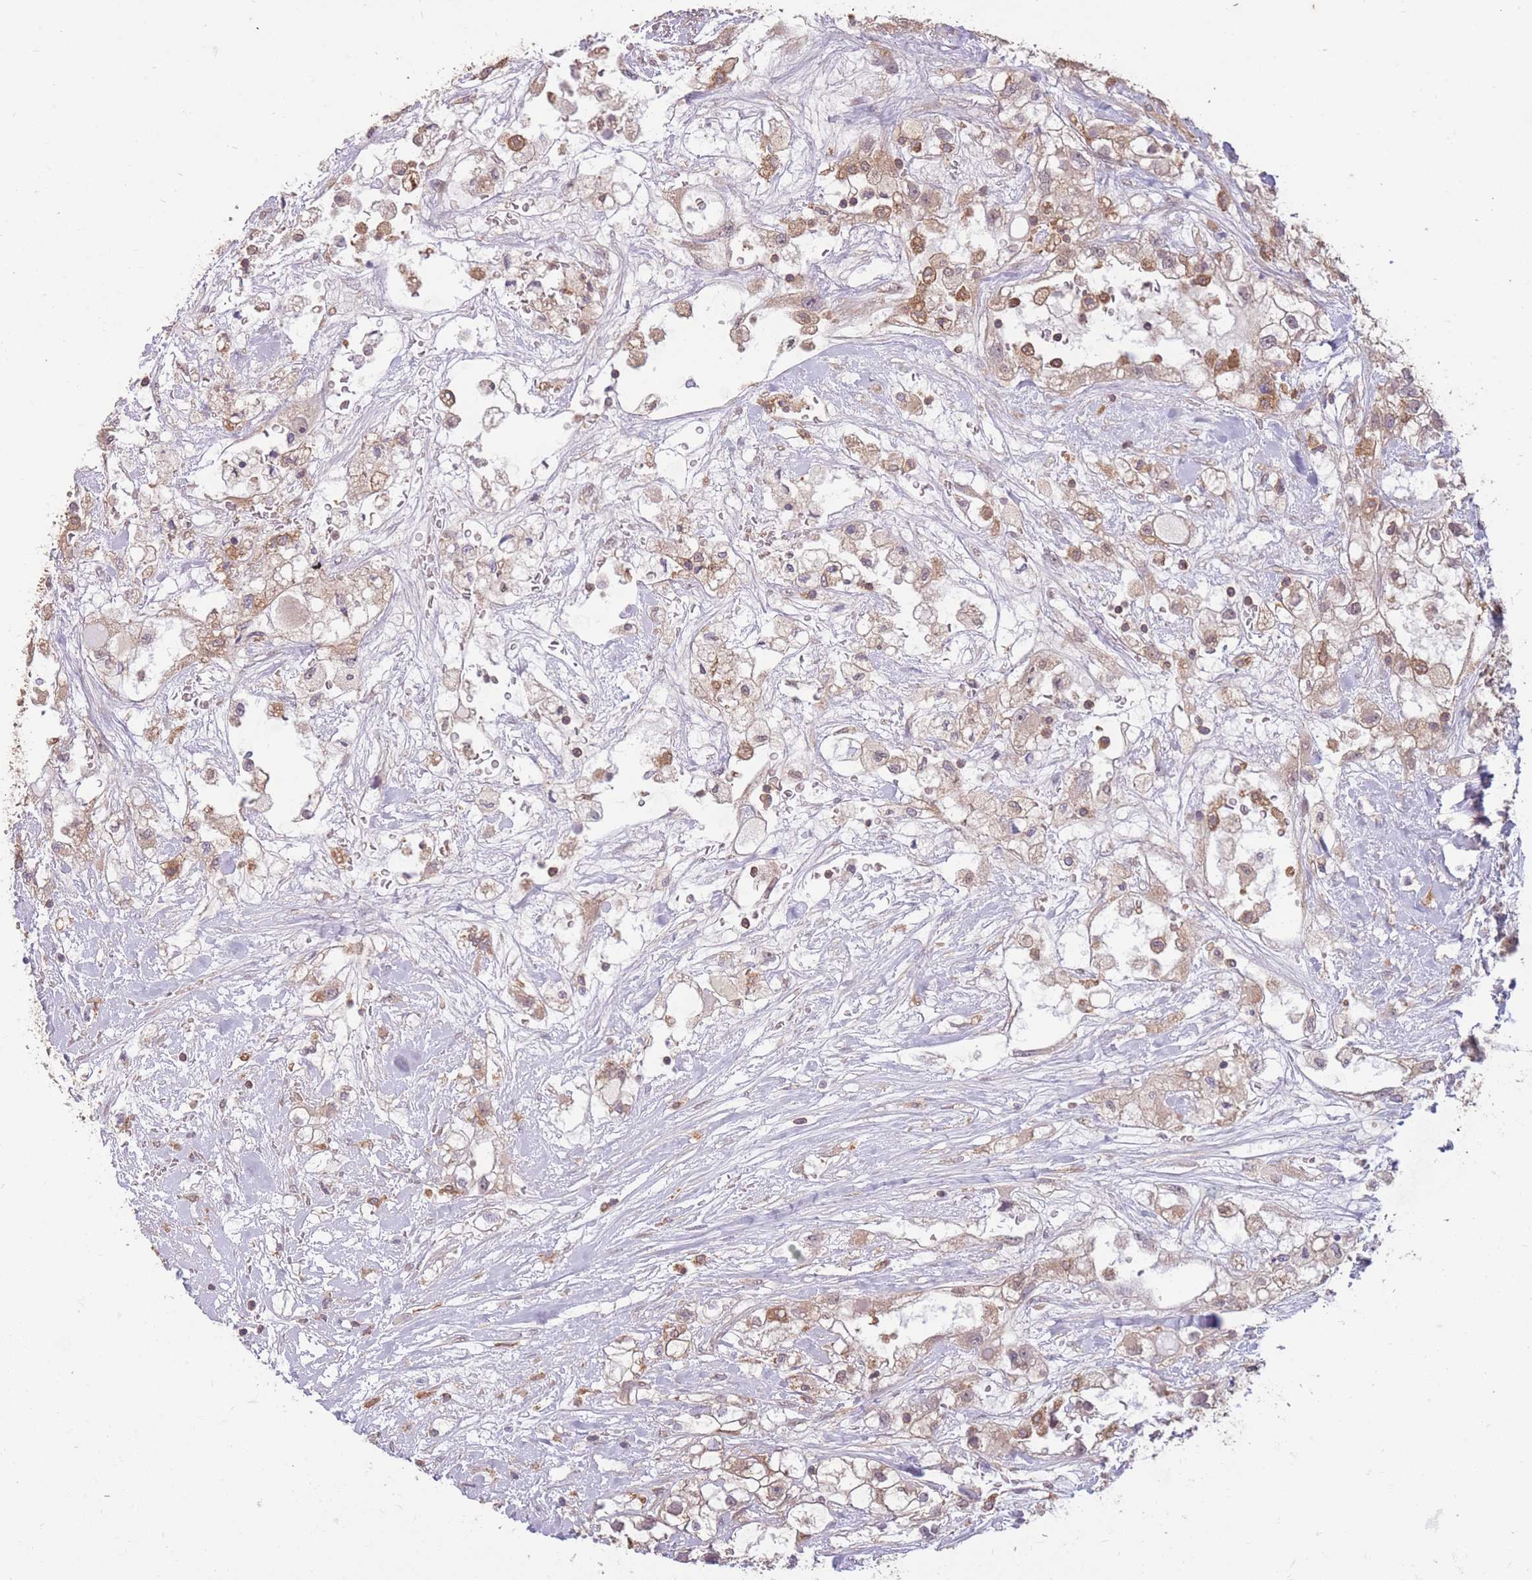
{"staining": {"intensity": "moderate", "quantity": ">75%", "location": "cytoplasmic/membranous"}, "tissue": "renal cancer", "cell_type": "Tumor cells", "image_type": "cancer", "snomed": [{"axis": "morphology", "description": "Adenocarcinoma, NOS"}, {"axis": "topography", "description": "Kidney"}], "caption": "Protein expression analysis of renal cancer (adenocarcinoma) shows moderate cytoplasmic/membranous staining in about >75% of tumor cells.", "gene": "GMIP", "patient": {"sex": "male", "age": 59}}